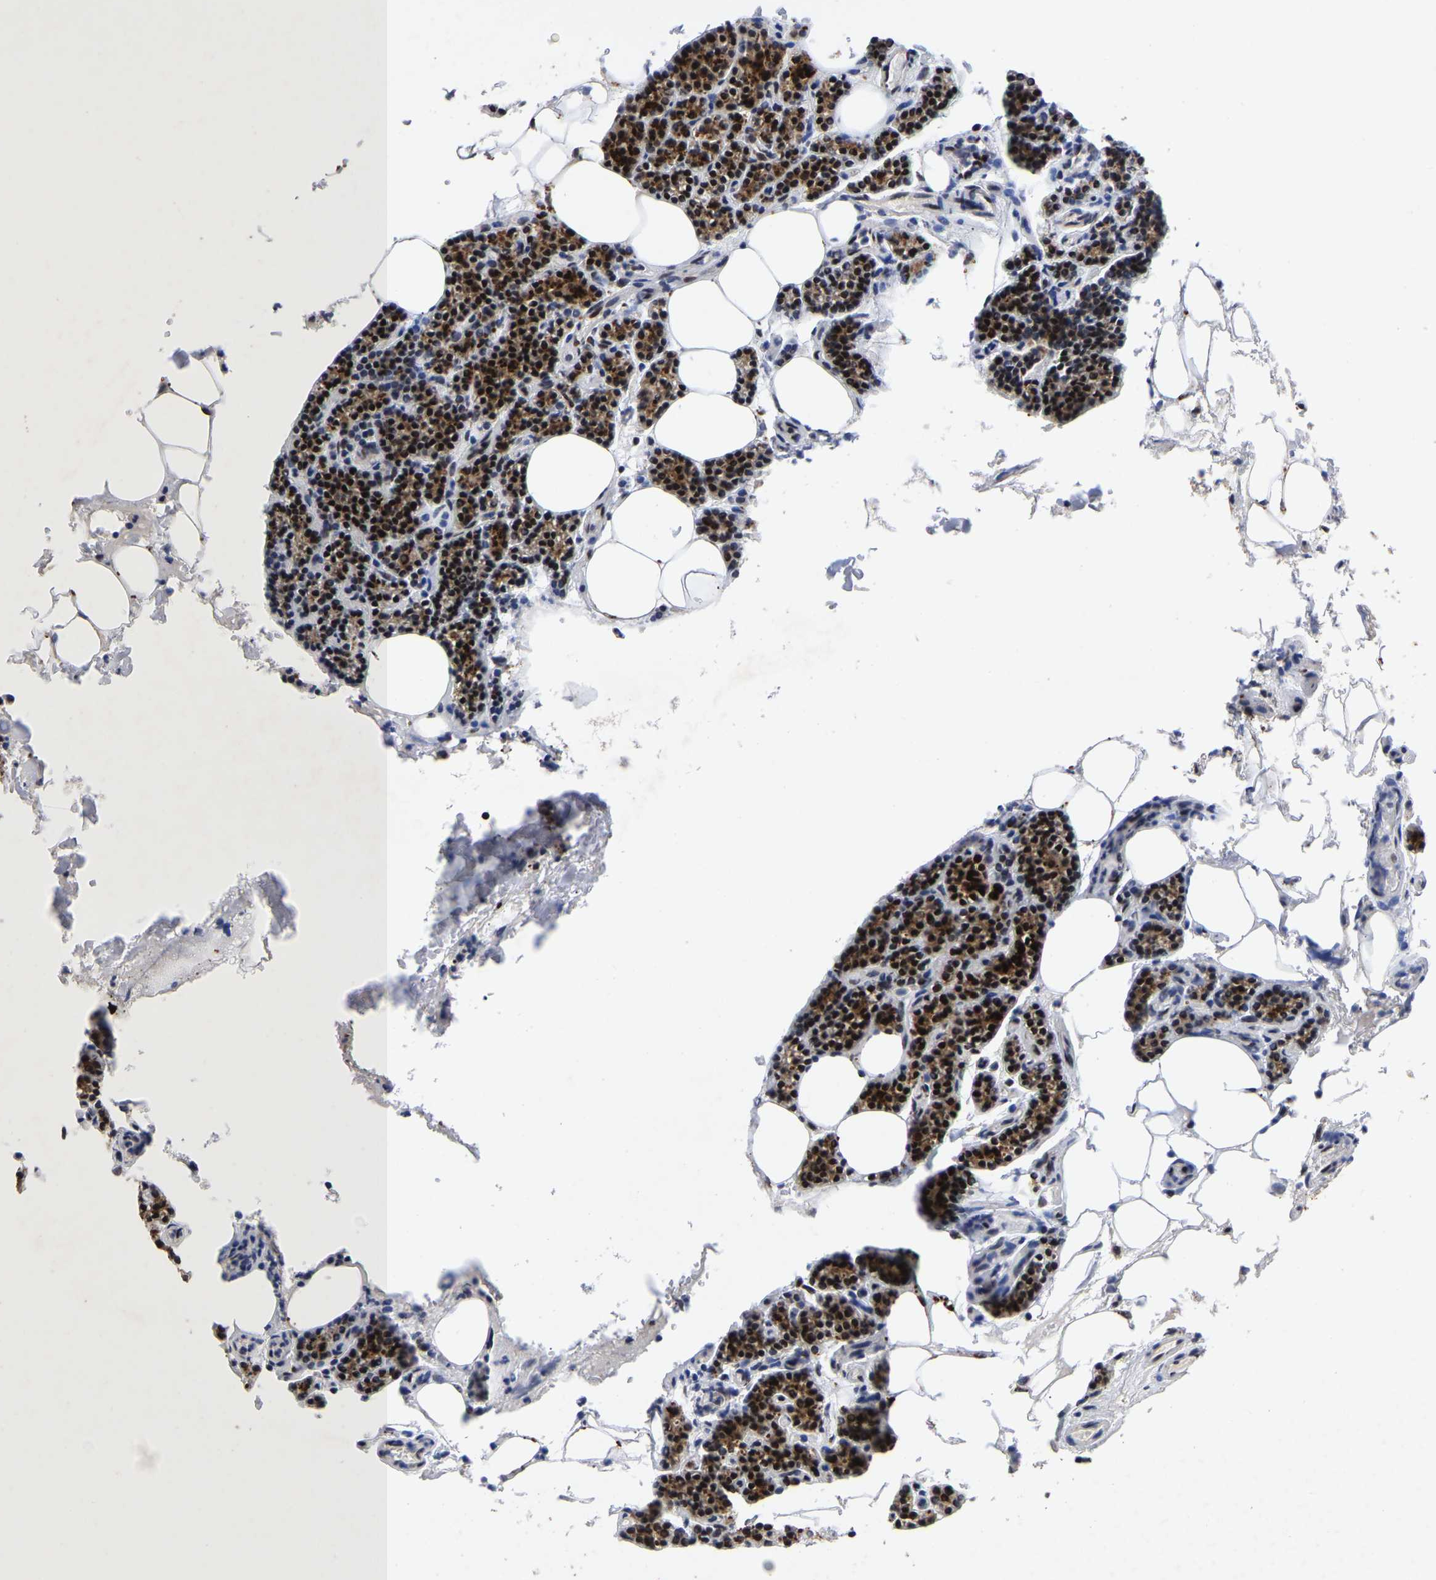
{"staining": {"intensity": "strong", "quantity": ">75%", "location": "cytoplasmic/membranous,nuclear"}, "tissue": "parathyroid gland", "cell_type": "Glandular cells", "image_type": "normal", "snomed": [{"axis": "morphology", "description": "Normal tissue, NOS"}, {"axis": "morphology", "description": "Adenoma, NOS"}, {"axis": "topography", "description": "Parathyroid gland"}], "caption": "Immunohistochemical staining of unremarkable human parathyroid gland demonstrates high levels of strong cytoplasmic/membranous,nuclear expression in about >75% of glandular cells. (DAB IHC with brightfield microscopy, high magnification).", "gene": "JUNB", "patient": {"sex": "female", "age": 70}}